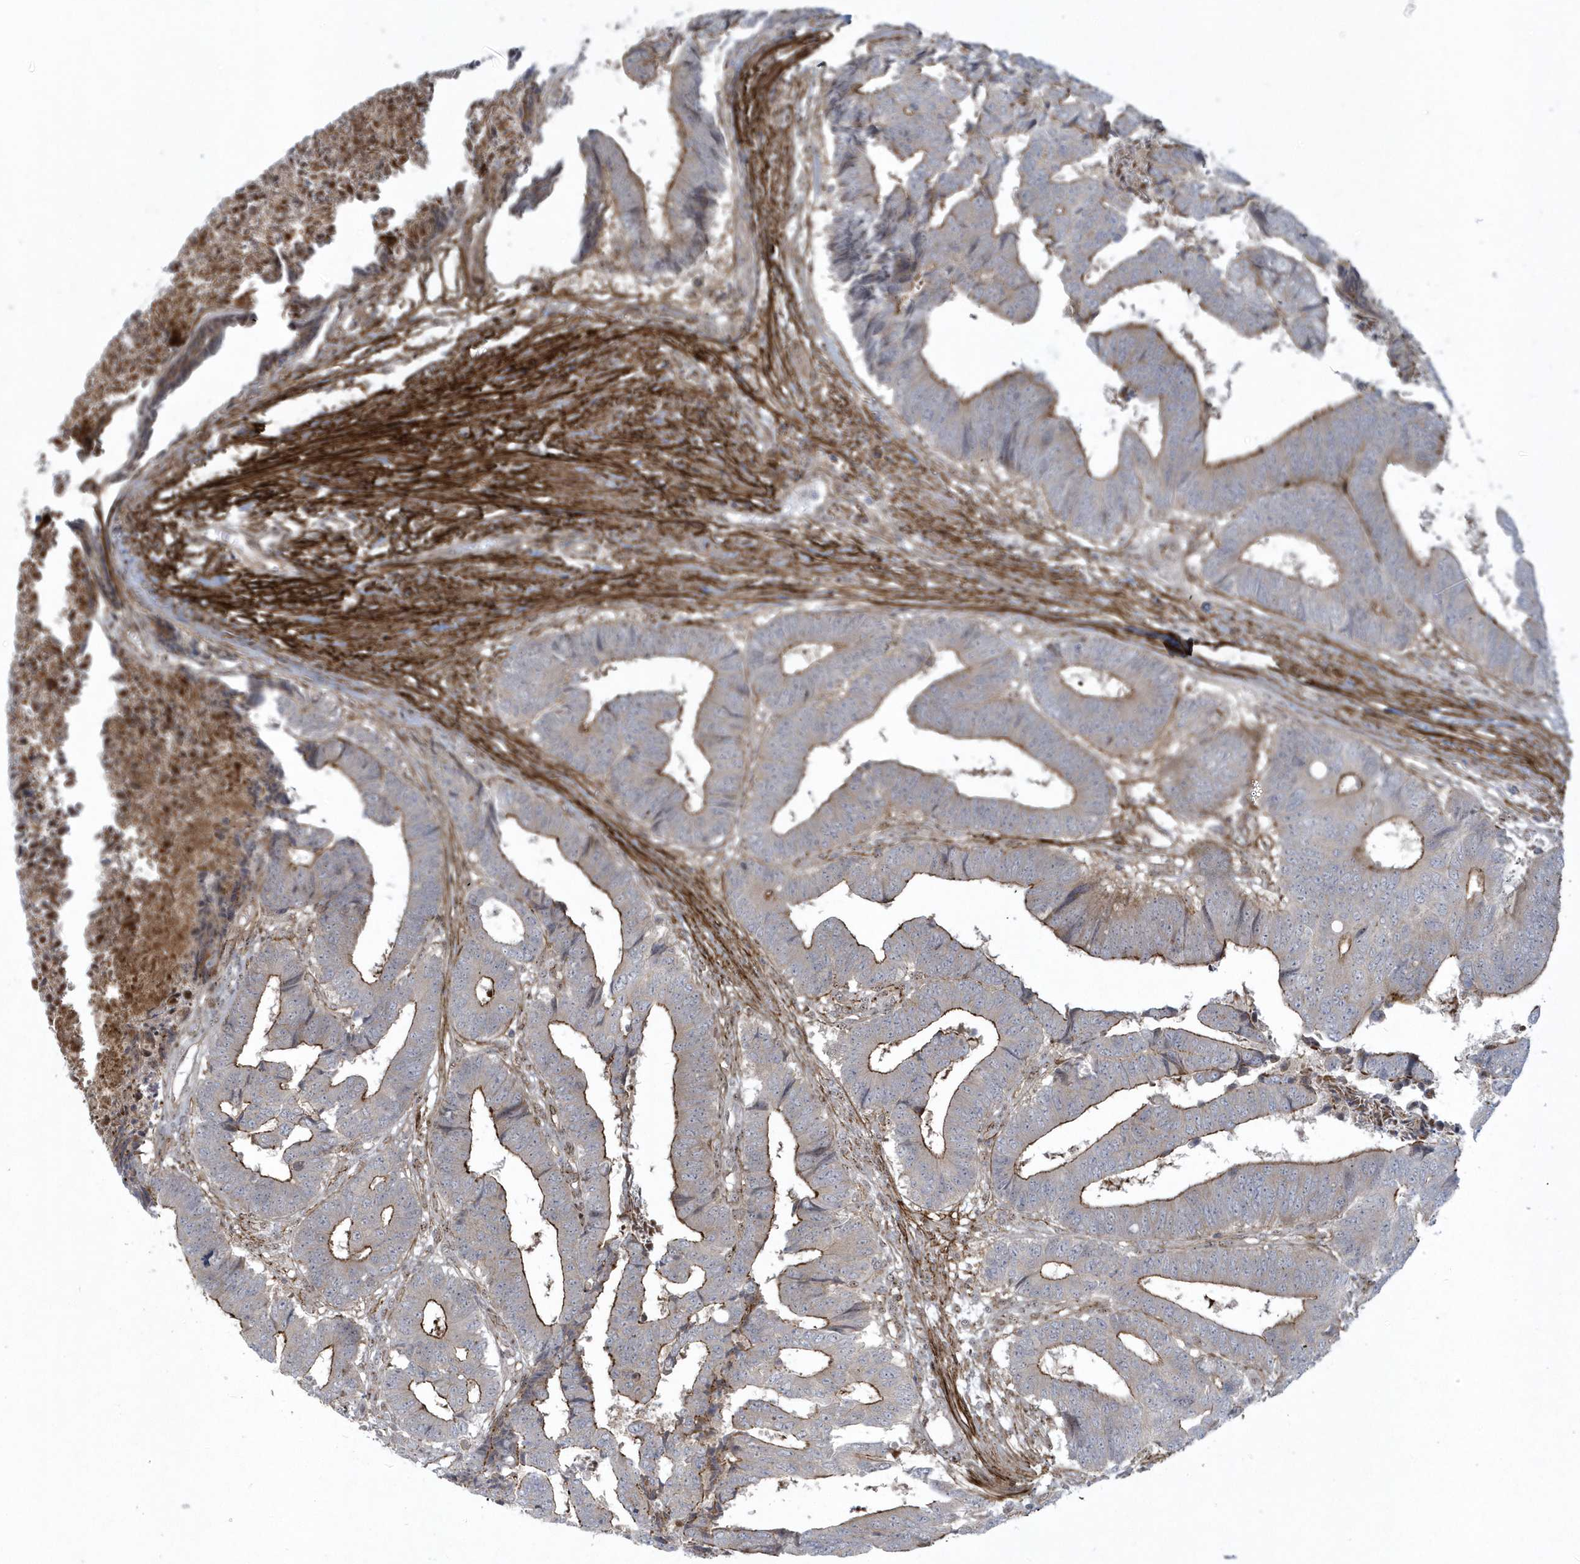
{"staining": {"intensity": "moderate", "quantity": "25%-75%", "location": "cytoplasmic/membranous"}, "tissue": "colorectal cancer", "cell_type": "Tumor cells", "image_type": "cancer", "snomed": [{"axis": "morphology", "description": "Adenocarcinoma, NOS"}, {"axis": "topography", "description": "Rectum"}], "caption": "Protein expression analysis of colorectal cancer reveals moderate cytoplasmic/membranous positivity in approximately 25%-75% of tumor cells. (DAB (3,3'-diaminobenzidine) IHC, brown staining for protein, blue staining for nuclei).", "gene": "MASP2", "patient": {"sex": "male", "age": 84}}